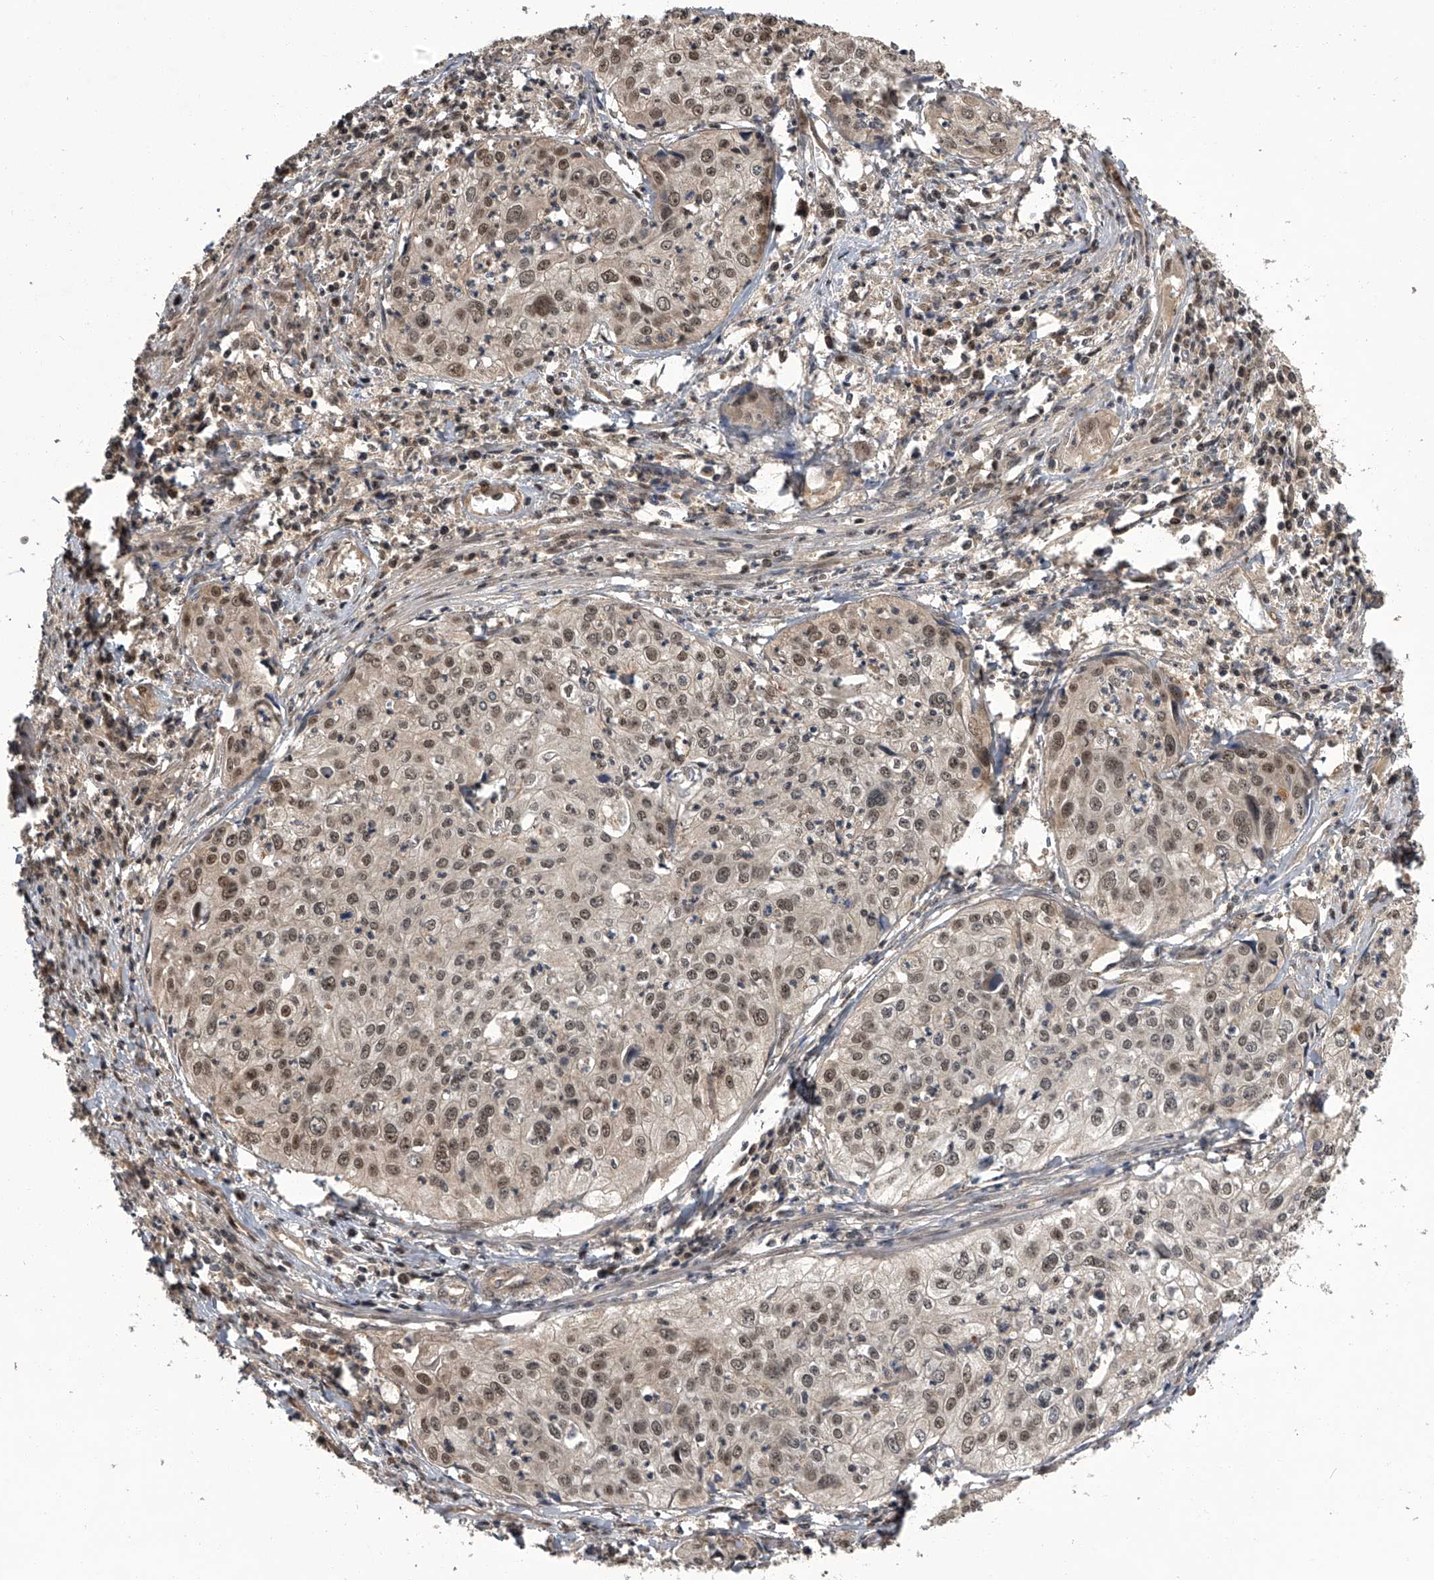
{"staining": {"intensity": "moderate", "quantity": ">75%", "location": "nuclear"}, "tissue": "cervical cancer", "cell_type": "Tumor cells", "image_type": "cancer", "snomed": [{"axis": "morphology", "description": "Squamous cell carcinoma, NOS"}, {"axis": "topography", "description": "Cervix"}], "caption": "High-magnification brightfield microscopy of cervical cancer (squamous cell carcinoma) stained with DAB (3,3'-diaminobenzidine) (brown) and counterstained with hematoxylin (blue). tumor cells exhibit moderate nuclear expression is present in approximately>75% of cells.", "gene": "SLC12A8", "patient": {"sex": "female", "age": 31}}